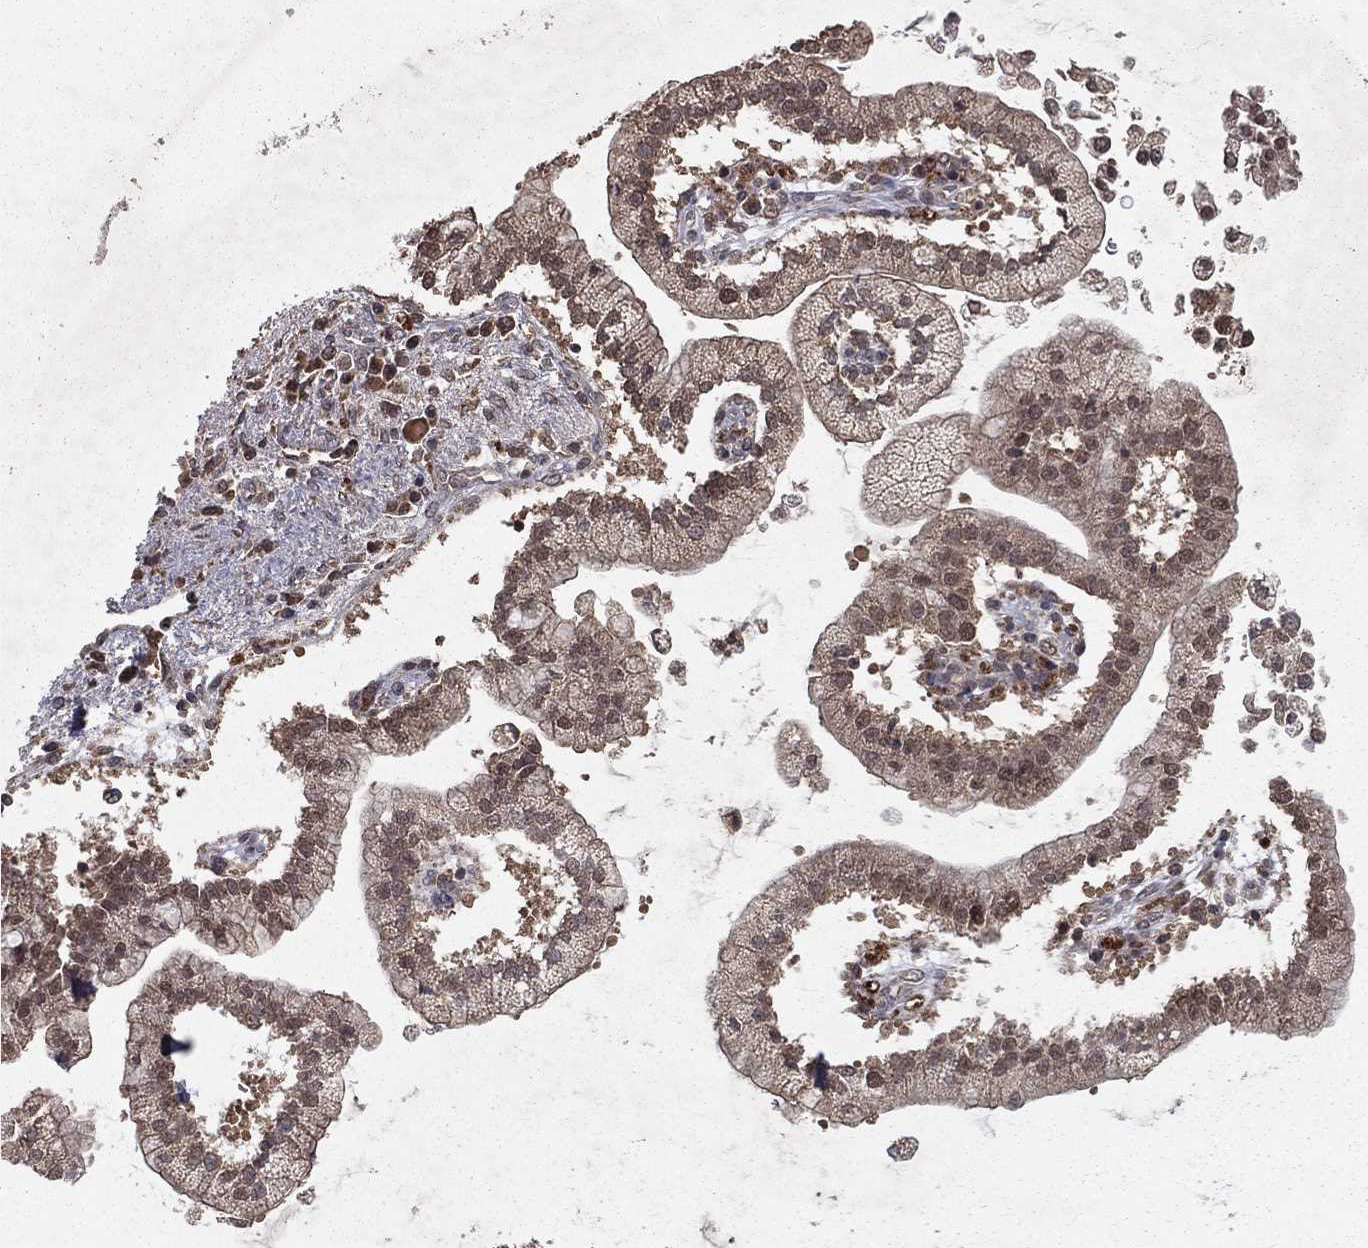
{"staining": {"intensity": "weak", "quantity": ">75%", "location": "cytoplasmic/membranous"}, "tissue": "liver cancer", "cell_type": "Tumor cells", "image_type": "cancer", "snomed": [{"axis": "morphology", "description": "Cholangiocarcinoma"}, {"axis": "topography", "description": "Liver"}], "caption": "Immunohistochemistry (DAB) staining of human cholangiocarcinoma (liver) demonstrates weak cytoplasmic/membranous protein staining in approximately >75% of tumor cells.", "gene": "ZDHHC15", "patient": {"sex": "male", "age": 50}}